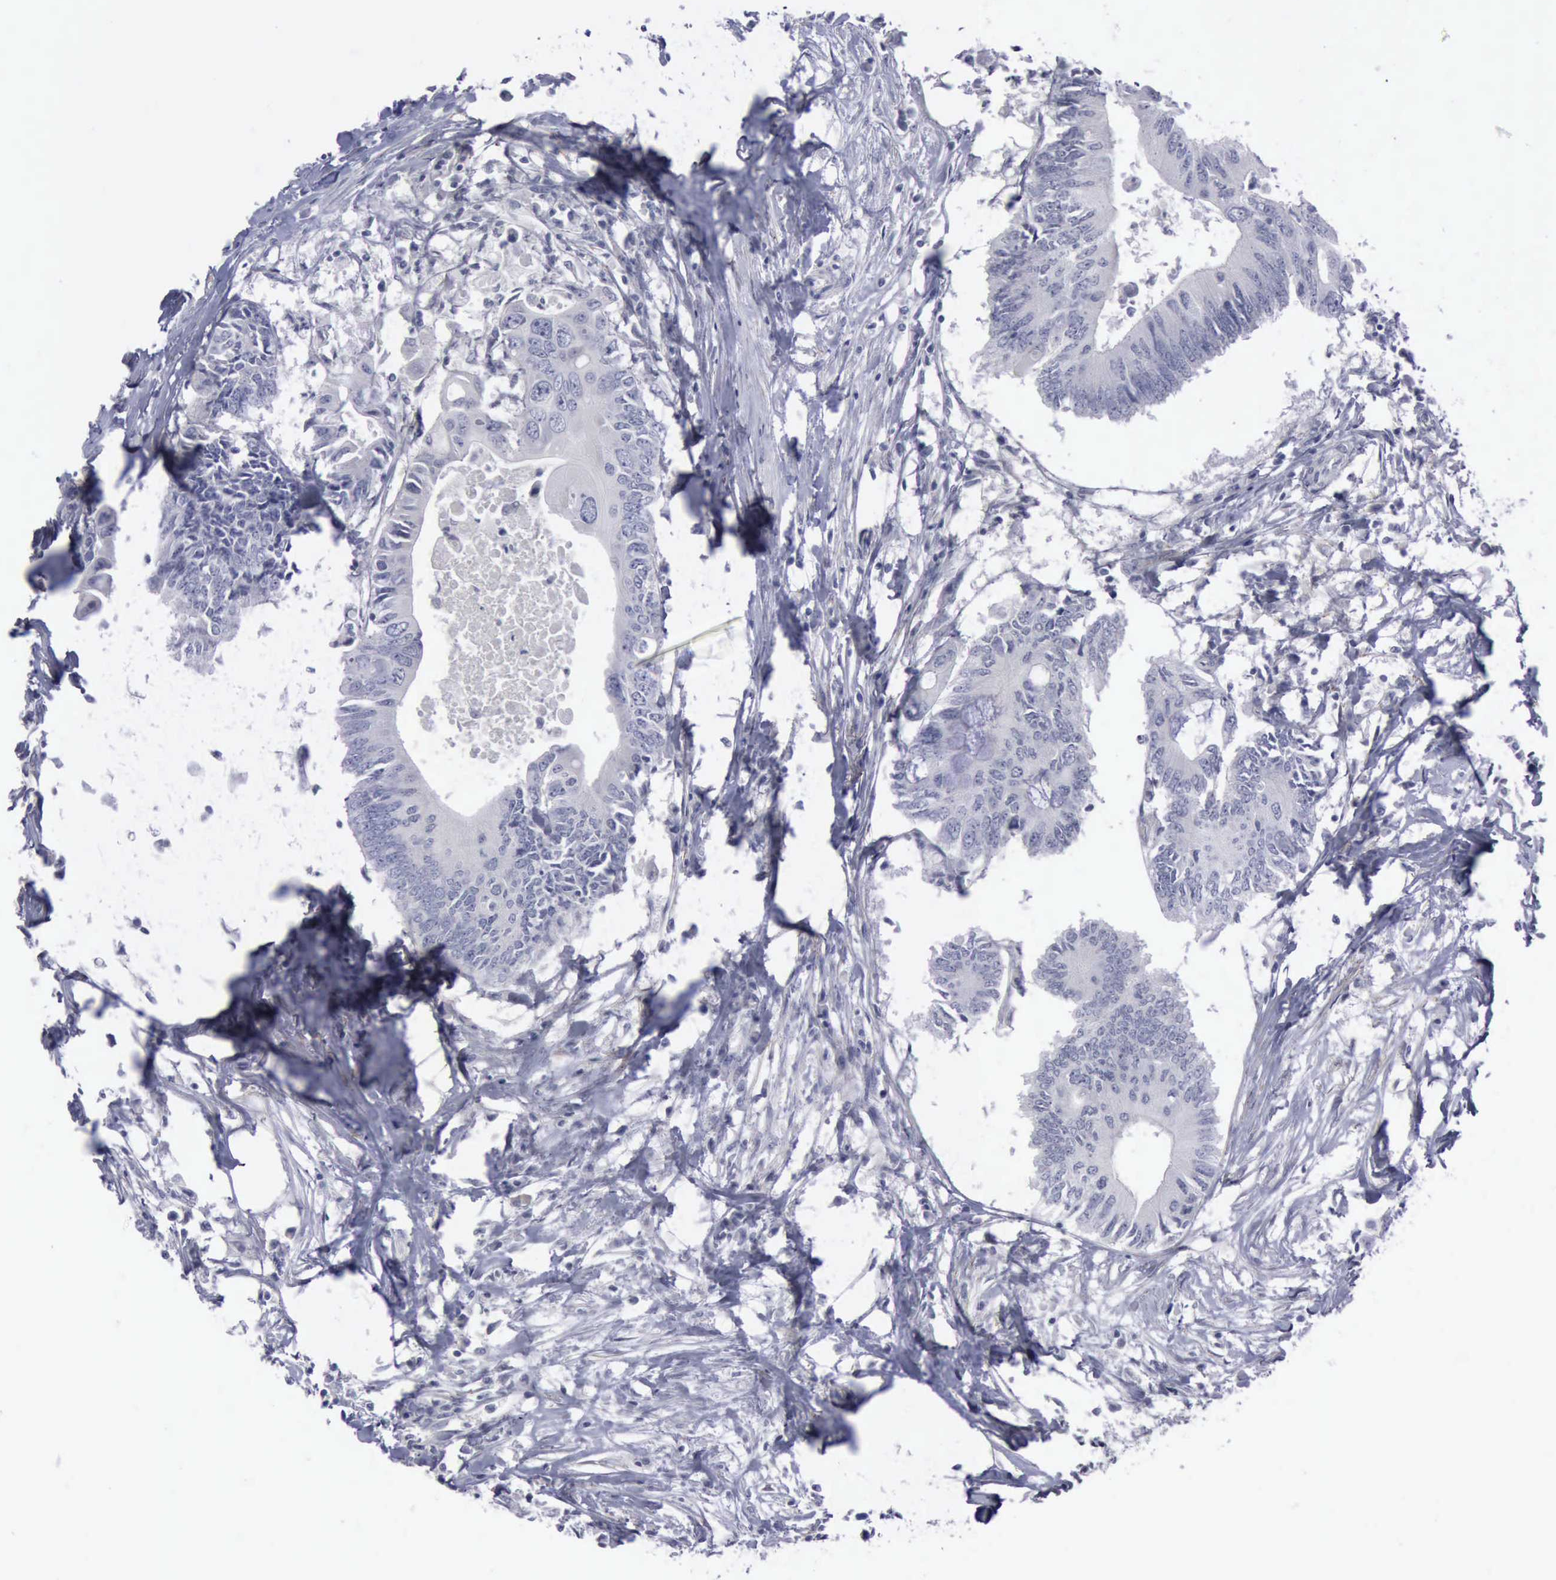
{"staining": {"intensity": "negative", "quantity": "none", "location": "none"}, "tissue": "colorectal cancer", "cell_type": "Tumor cells", "image_type": "cancer", "snomed": [{"axis": "morphology", "description": "Adenocarcinoma, NOS"}, {"axis": "topography", "description": "Colon"}], "caption": "The image reveals no staining of tumor cells in colorectal cancer.", "gene": "CDH2", "patient": {"sex": "male", "age": 71}}